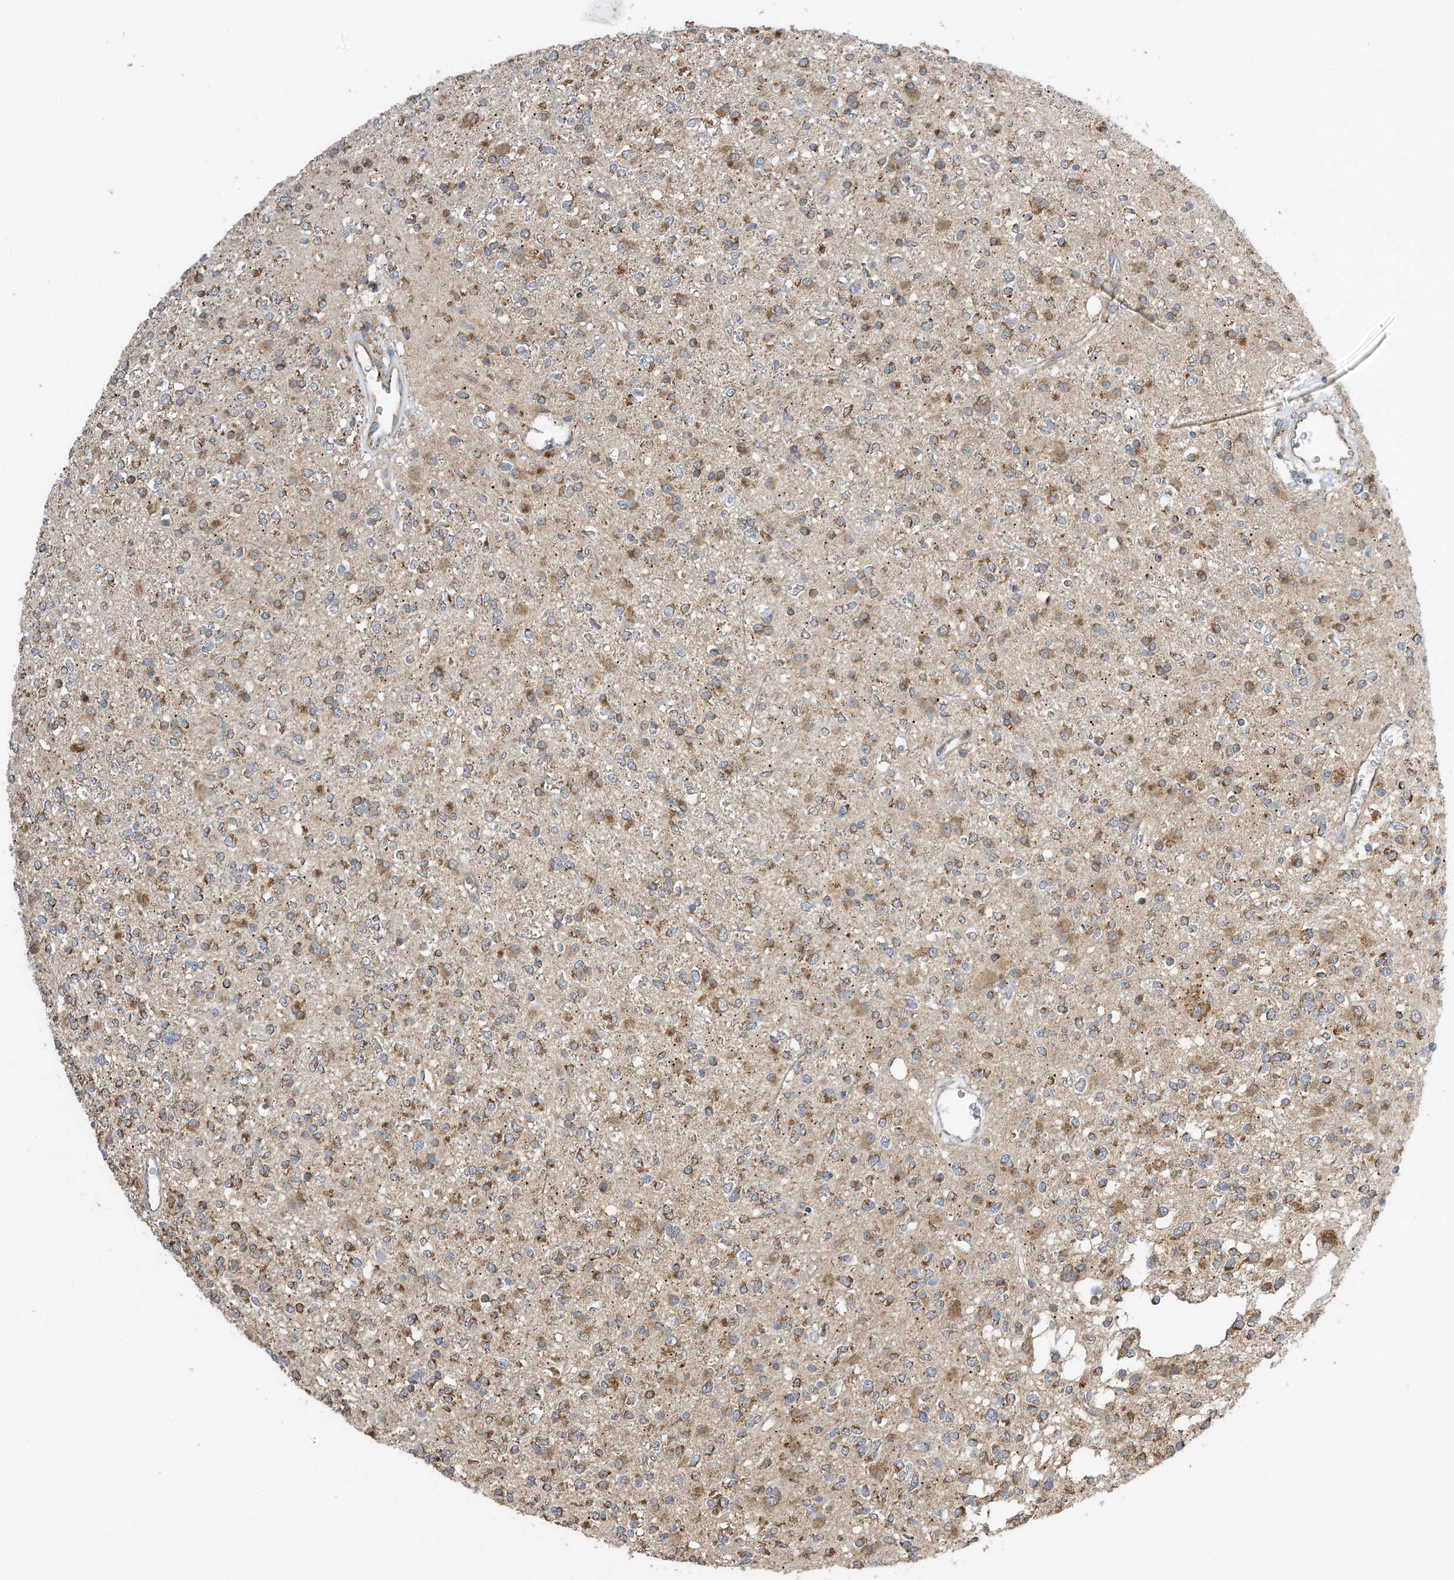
{"staining": {"intensity": "moderate", "quantity": ">75%", "location": "cytoplasmic/membranous"}, "tissue": "glioma", "cell_type": "Tumor cells", "image_type": "cancer", "snomed": [{"axis": "morphology", "description": "Glioma, malignant, High grade"}, {"axis": "topography", "description": "Brain"}], "caption": "Immunohistochemical staining of high-grade glioma (malignant) exhibits moderate cytoplasmic/membranous protein positivity in about >75% of tumor cells. (brown staining indicates protein expression, while blue staining denotes nuclei).", "gene": "PNPT1", "patient": {"sex": "male", "age": 34}}